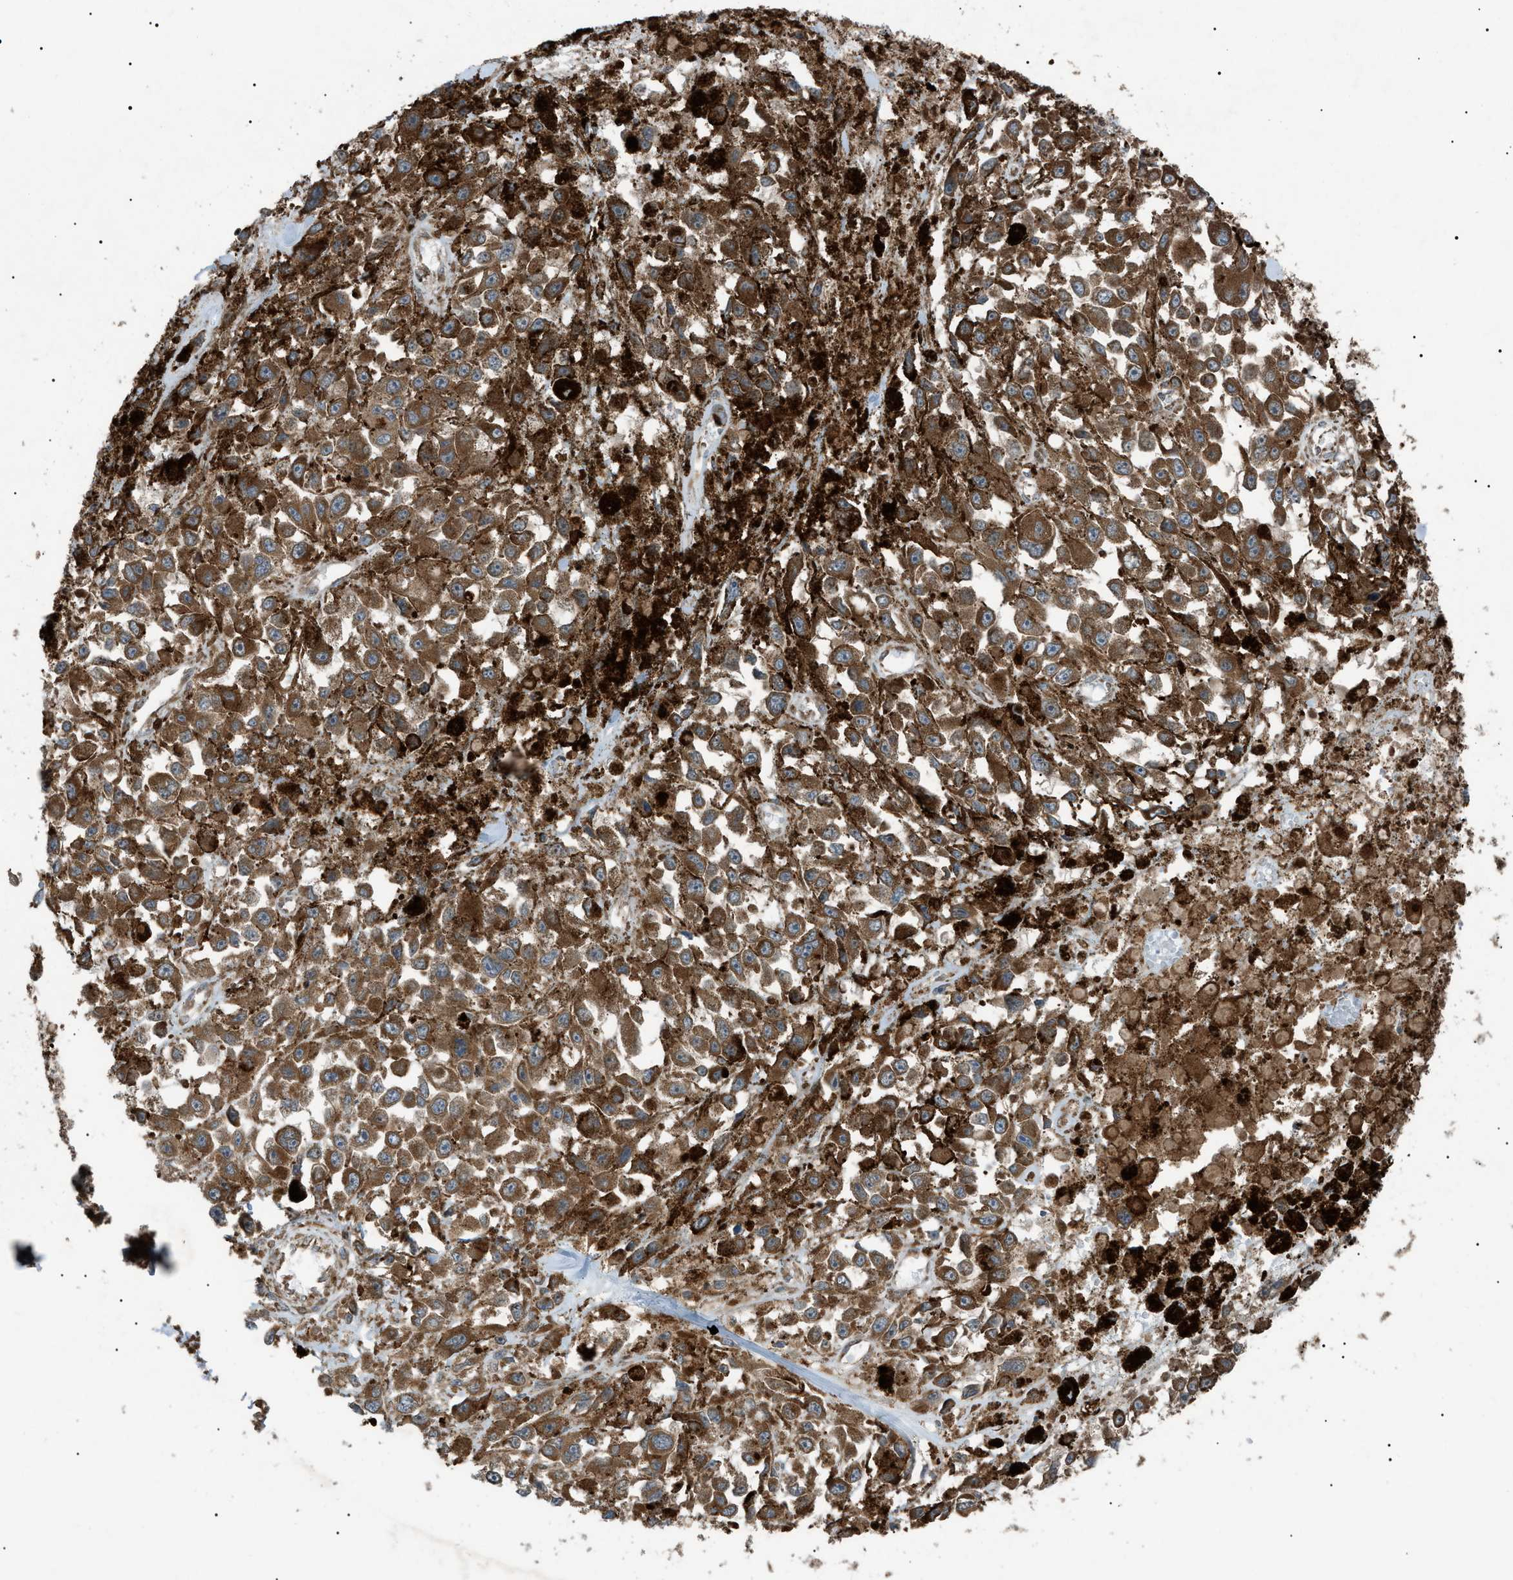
{"staining": {"intensity": "strong", "quantity": ">75%", "location": "cytoplasmic/membranous"}, "tissue": "melanoma", "cell_type": "Tumor cells", "image_type": "cancer", "snomed": [{"axis": "morphology", "description": "Malignant melanoma, Metastatic site"}, {"axis": "topography", "description": "Lymph node"}], "caption": "This micrograph displays malignant melanoma (metastatic site) stained with IHC to label a protein in brown. The cytoplasmic/membranous of tumor cells show strong positivity for the protein. Nuclei are counter-stained blue.", "gene": "C1GALT1C1", "patient": {"sex": "male", "age": 59}}